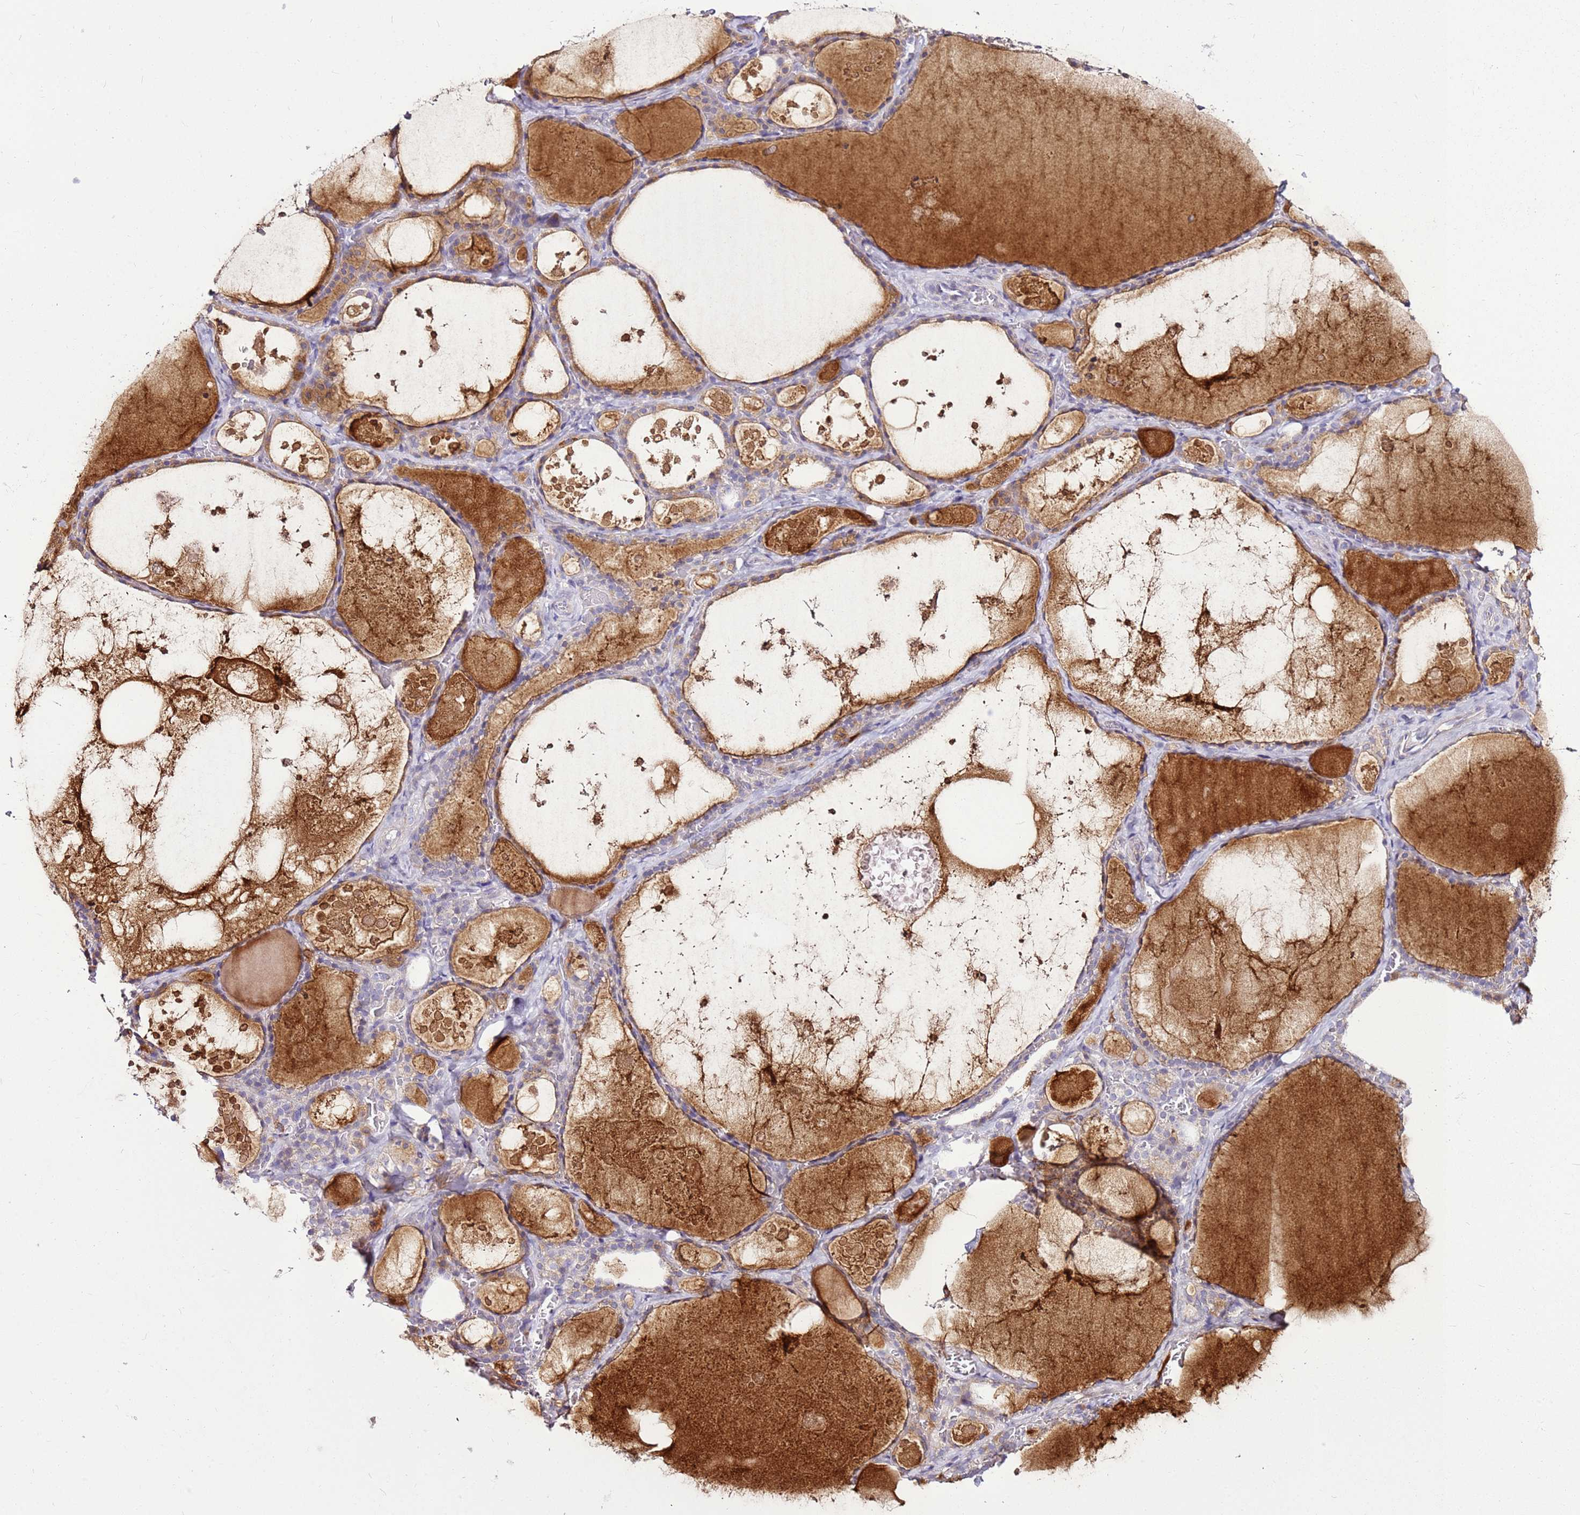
{"staining": {"intensity": "negative", "quantity": "none", "location": "none"}, "tissue": "thyroid gland", "cell_type": "Glandular cells", "image_type": "normal", "snomed": [{"axis": "morphology", "description": "Normal tissue, NOS"}, {"axis": "topography", "description": "Thyroid gland"}], "caption": "The immunohistochemistry photomicrograph has no significant staining in glandular cells of thyroid gland. (DAB (3,3'-diaminobenzidine) immunohistochemistry, high magnification).", "gene": "SLC38A5", "patient": {"sex": "male", "age": 56}}